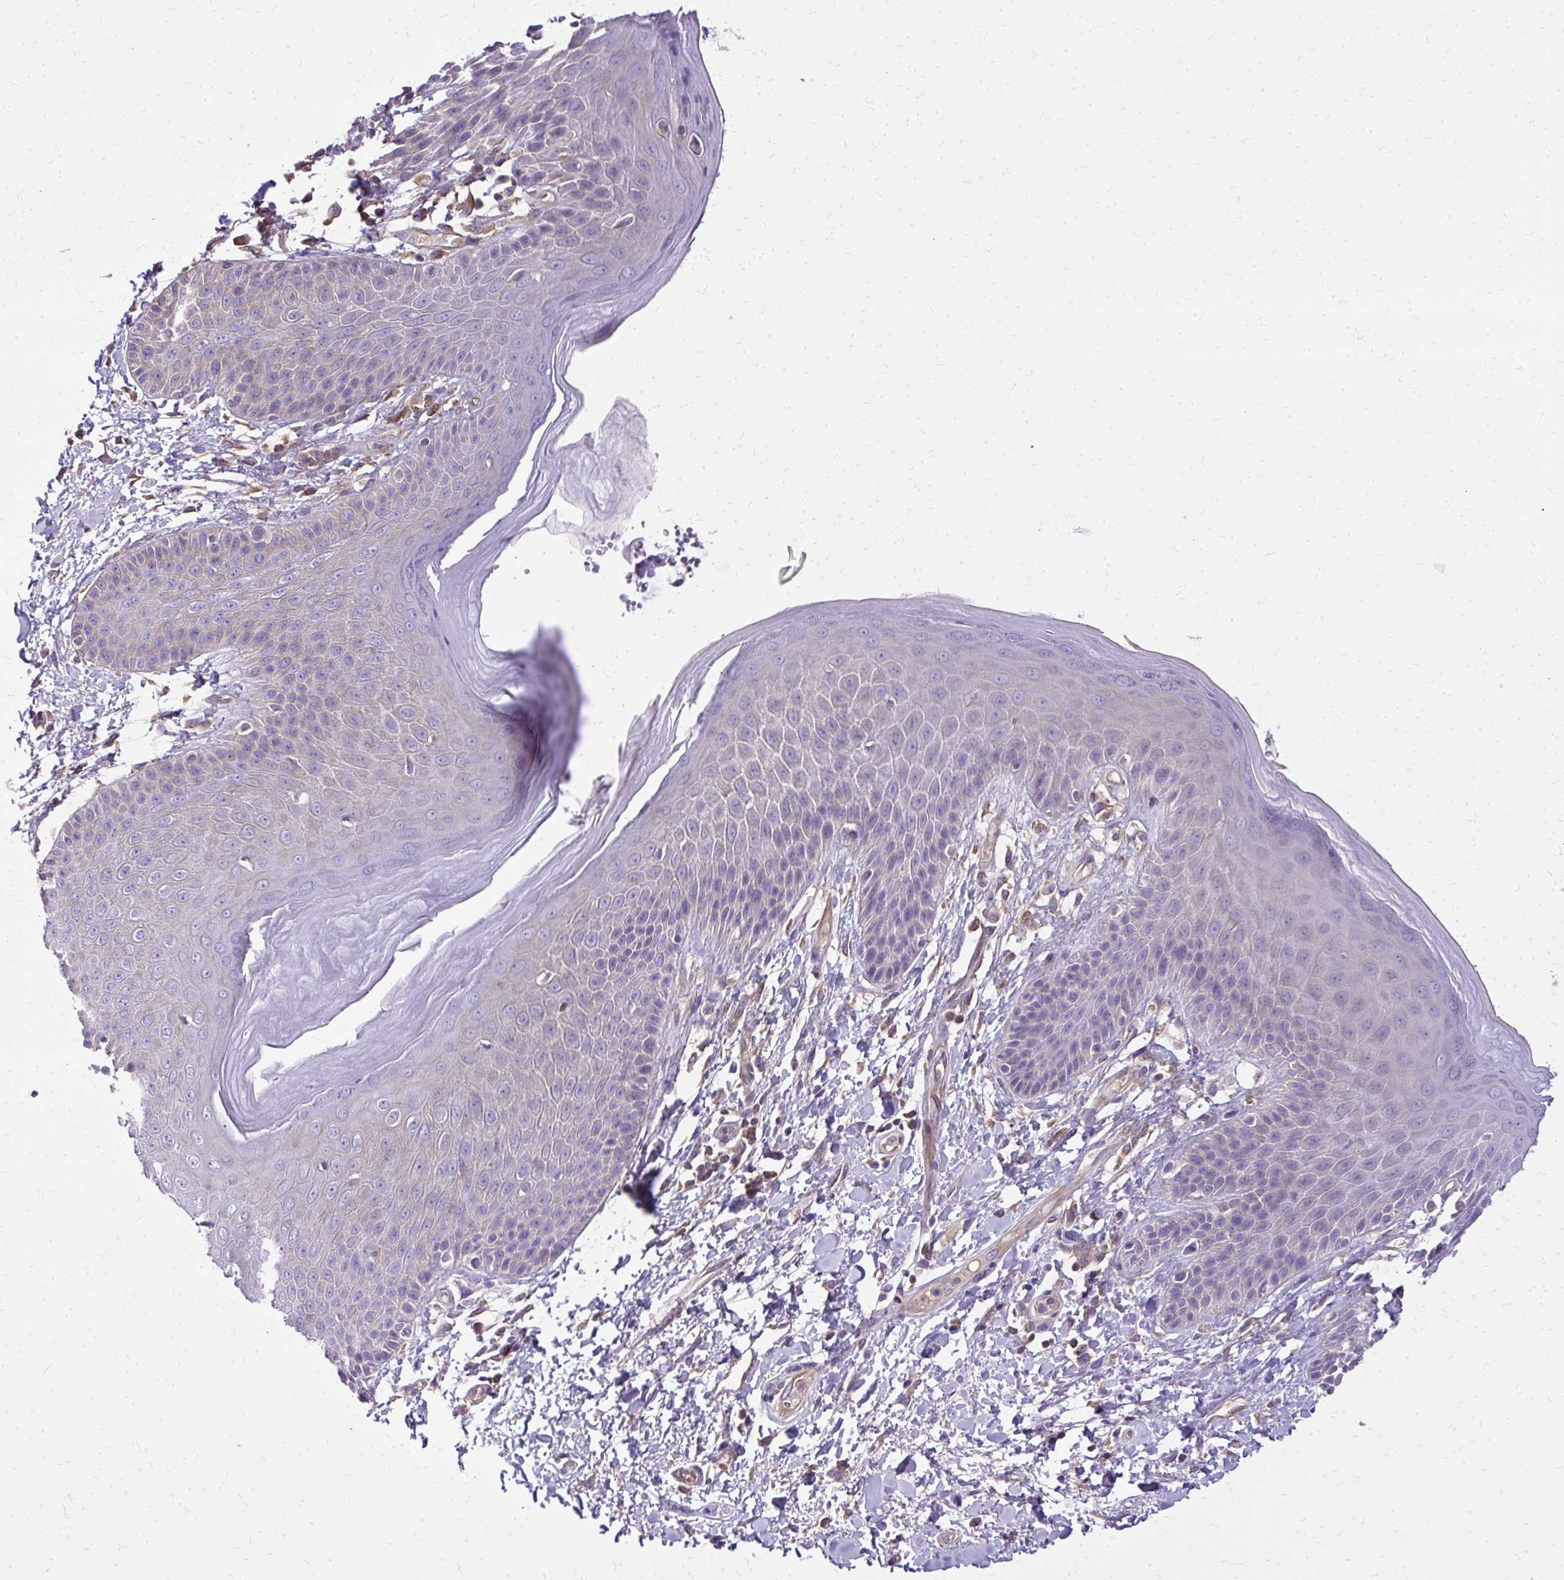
{"staining": {"intensity": "negative", "quantity": "none", "location": "none"}, "tissue": "skin", "cell_type": "Epidermal cells", "image_type": "normal", "snomed": [{"axis": "morphology", "description": "Normal tissue, NOS"}, {"axis": "topography", "description": "Anal"}, {"axis": "topography", "description": "Peripheral nerve tissue"}], "caption": "Immunohistochemistry photomicrograph of unremarkable skin stained for a protein (brown), which reveals no expression in epidermal cells.", "gene": "RUNDC3B", "patient": {"sex": "male", "age": 51}}